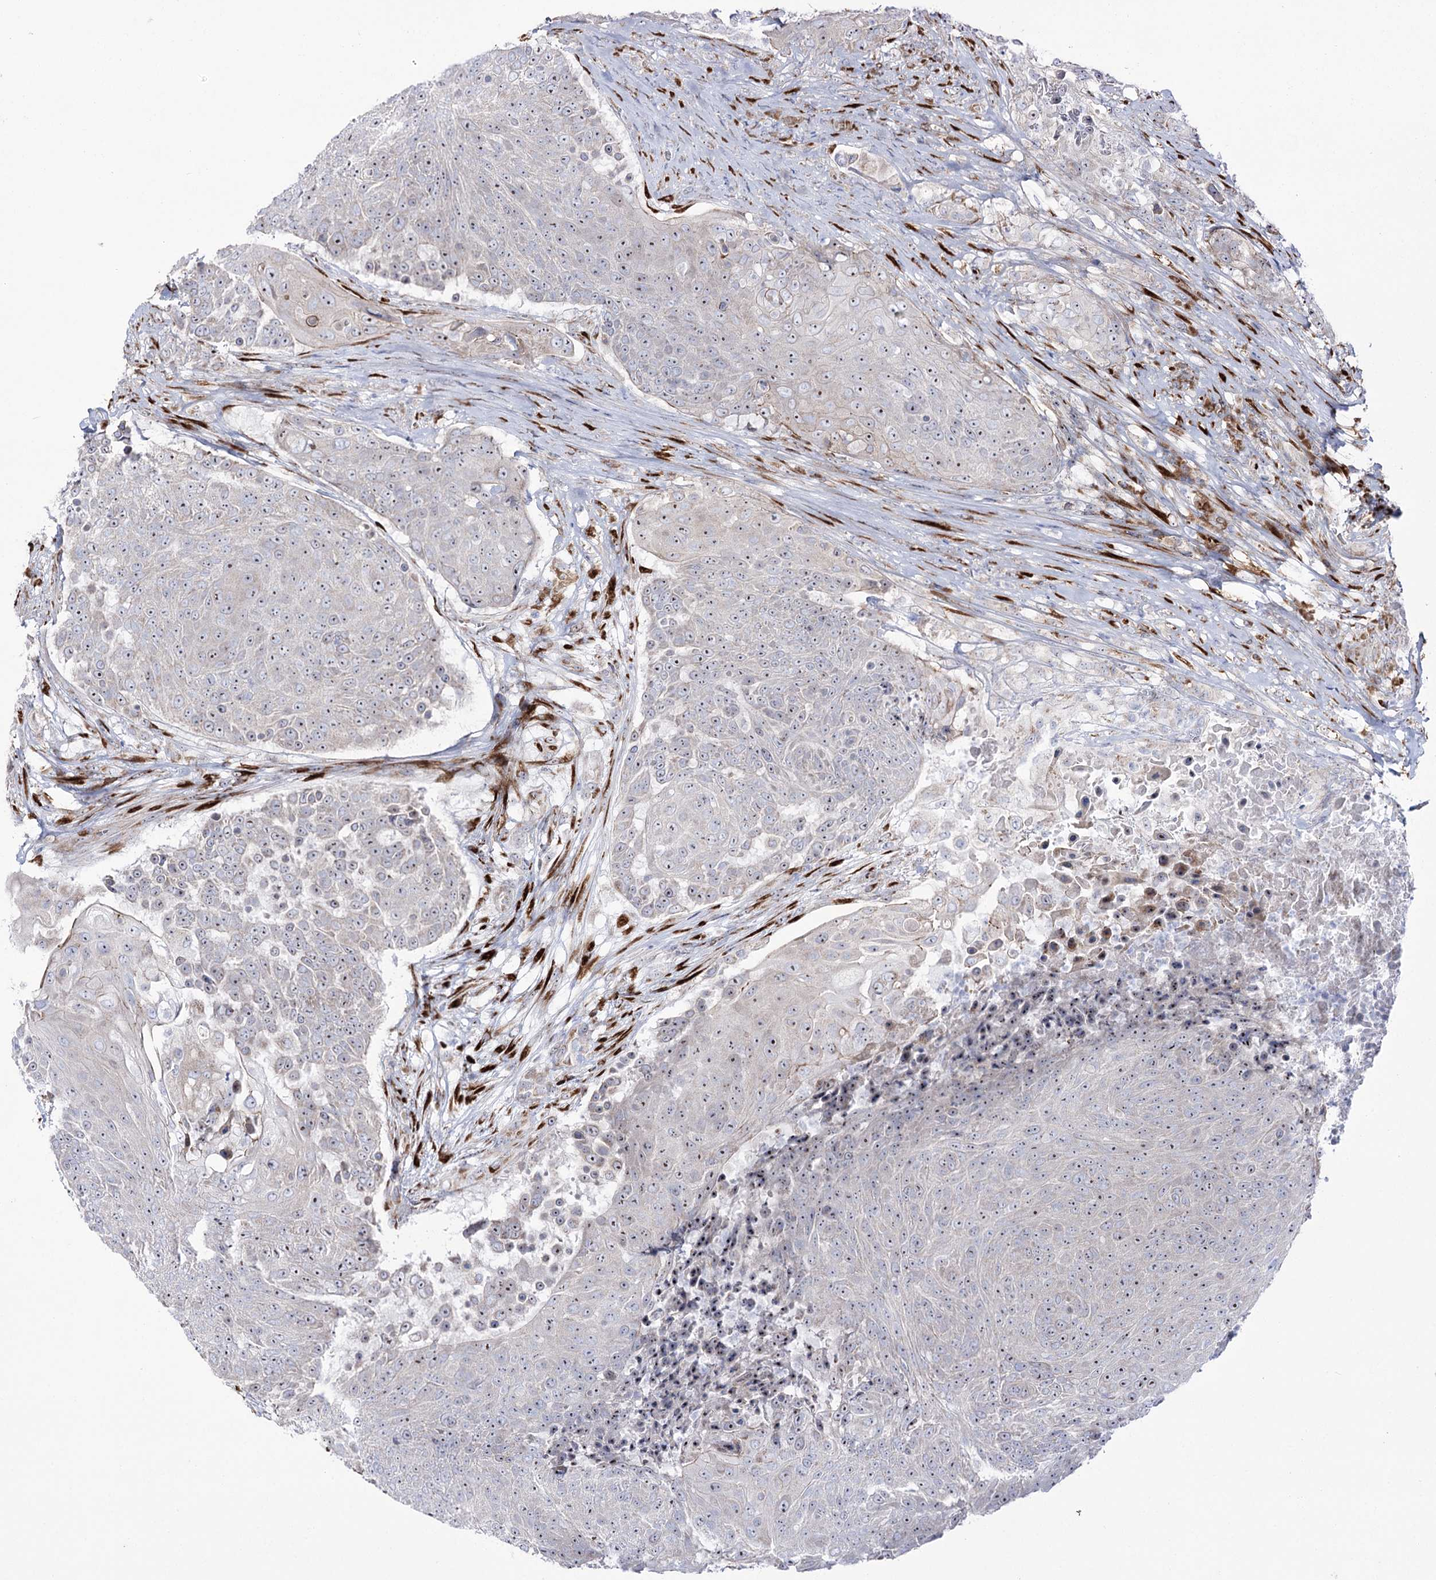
{"staining": {"intensity": "negative", "quantity": "none", "location": "none"}, "tissue": "urothelial cancer", "cell_type": "Tumor cells", "image_type": "cancer", "snomed": [{"axis": "morphology", "description": "Urothelial carcinoma, High grade"}, {"axis": "topography", "description": "Urinary bladder"}], "caption": "A high-resolution photomicrograph shows immunohistochemistry (IHC) staining of urothelial cancer, which displays no significant positivity in tumor cells.", "gene": "METTL5", "patient": {"sex": "female", "age": 63}}